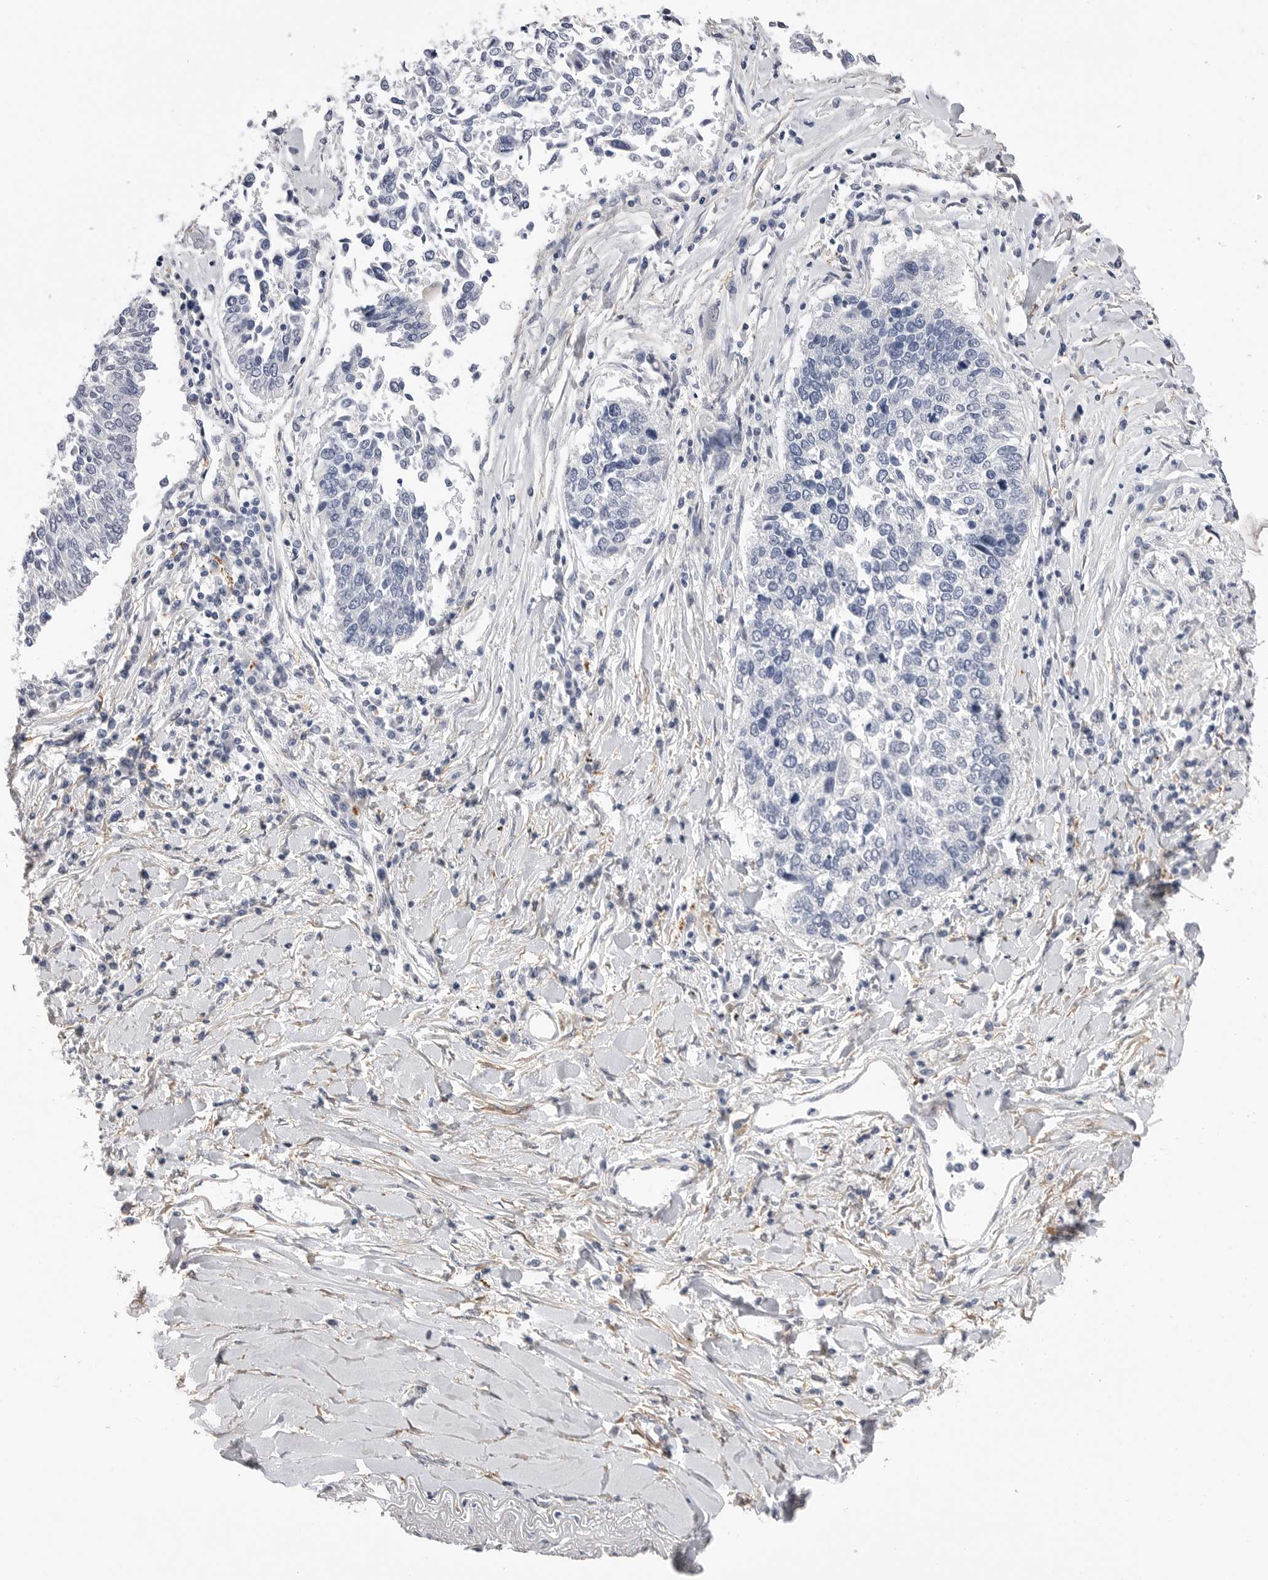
{"staining": {"intensity": "negative", "quantity": "none", "location": "none"}, "tissue": "lung cancer", "cell_type": "Tumor cells", "image_type": "cancer", "snomed": [{"axis": "morphology", "description": "Normal tissue, NOS"}, {"axis": "morphology", "description": "Squamous cell carcinoma, NOS"}, {"axis": "topography", "description": "Cartilage tissue"}, {"axis": "topography", "description": "Bronchus"}, {"axis": "topography", "description": "Lung"}, {"axis": "topography", "description": "Peripheral nerve tissue"}], "caption": "Tumor cells show no significant expression in lung cancer.", "gene": "AKAP12", "patient": {"sex": "female", "age": 49}}